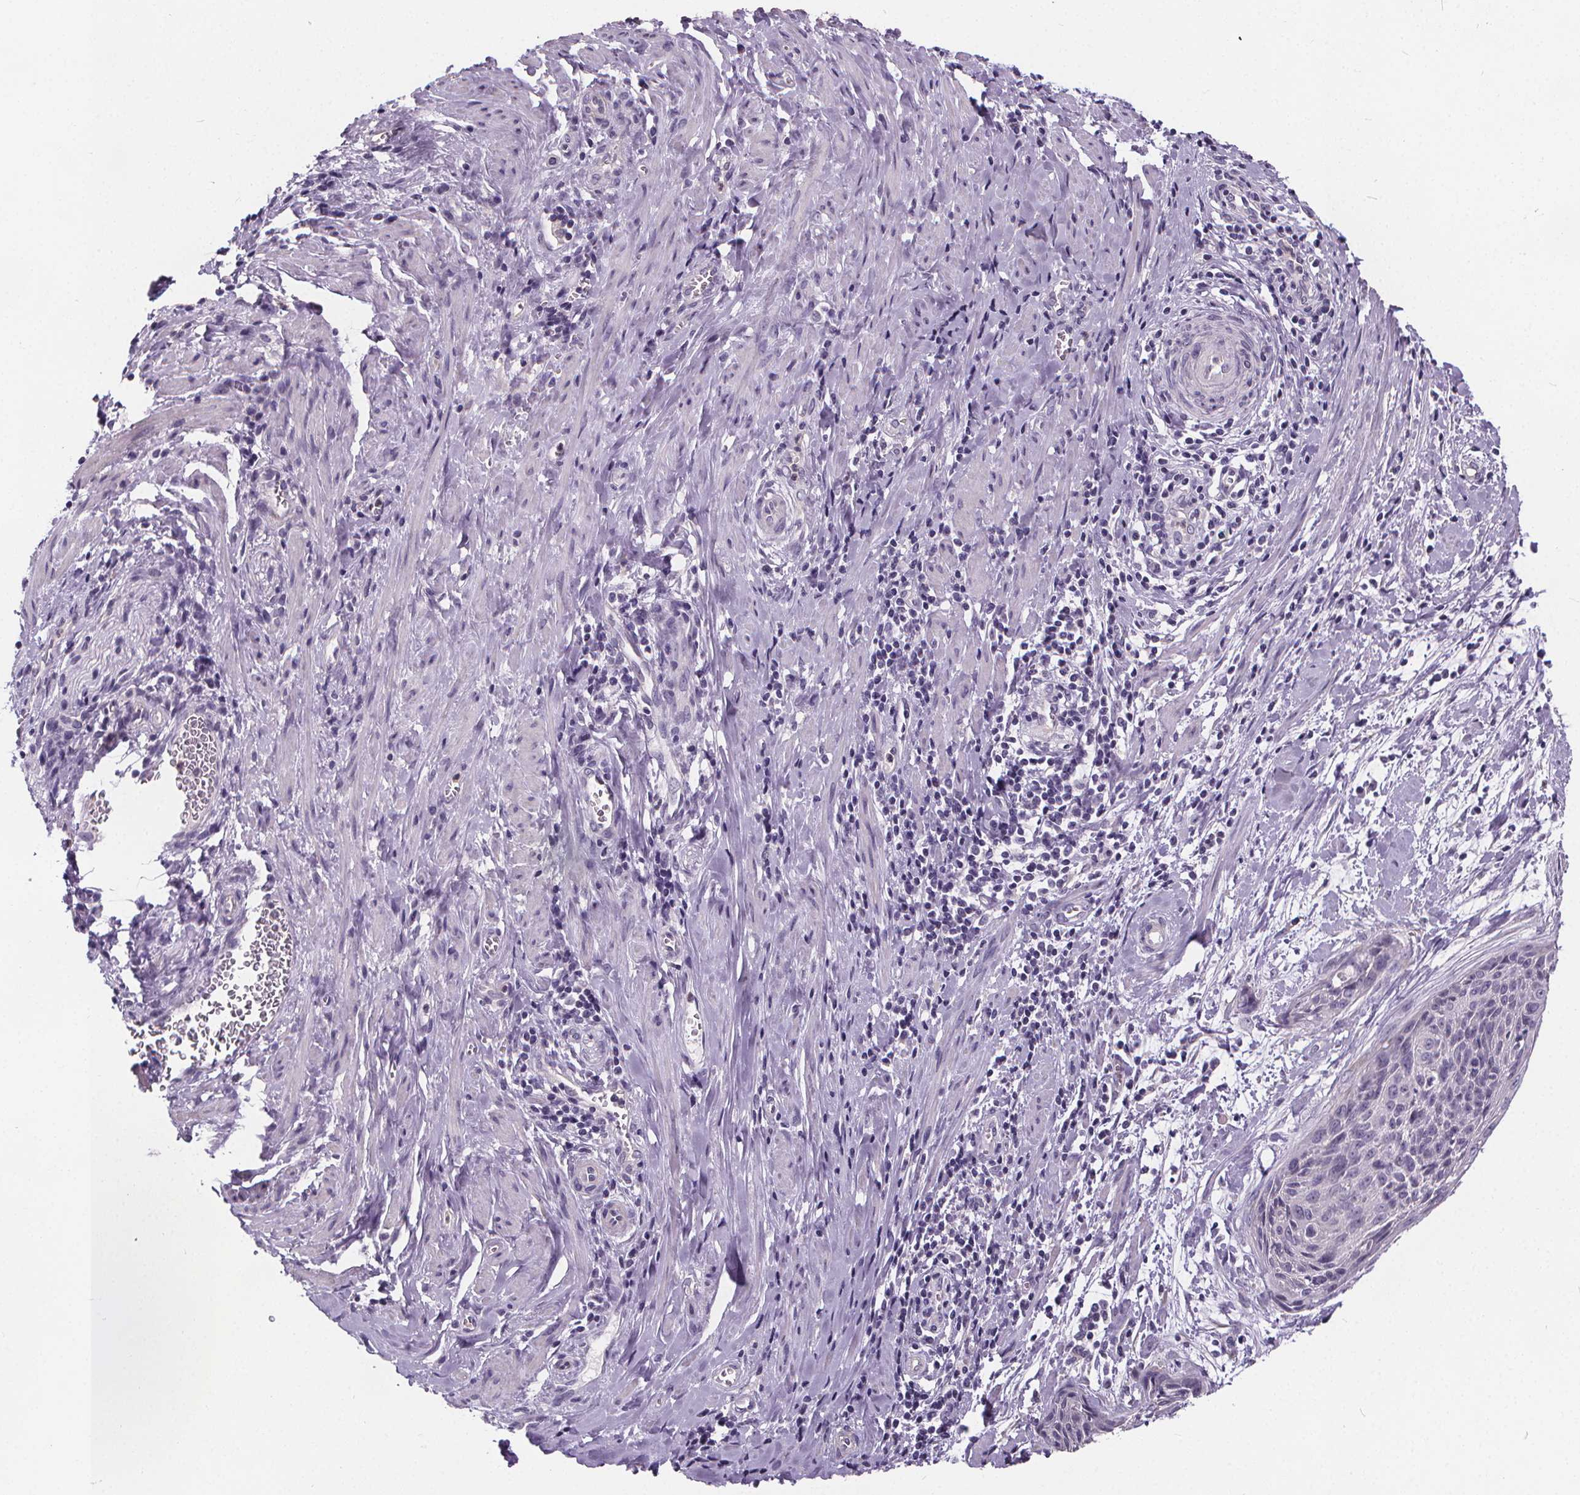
{"staining": {"intensity": "negative", "quantity": "none", "location": "none"}, "tissue": "cervical cancer", "cell_type": "Tumor cells", "image_type": "cancer", "snomed": [{"axis": "morphology", "description": "Squamous cell carcinoma, NOS"}, {"axis": "topography", "description": "Cervix"}], "caption": "Tumor cells are negative for protein expression in human cervical cancer. (DAB immunohistochemistry (IHC) with hematoxylin counter stain).", "gene": "ATP6V1D", "patient": {"sex": "female", "age": 55}}